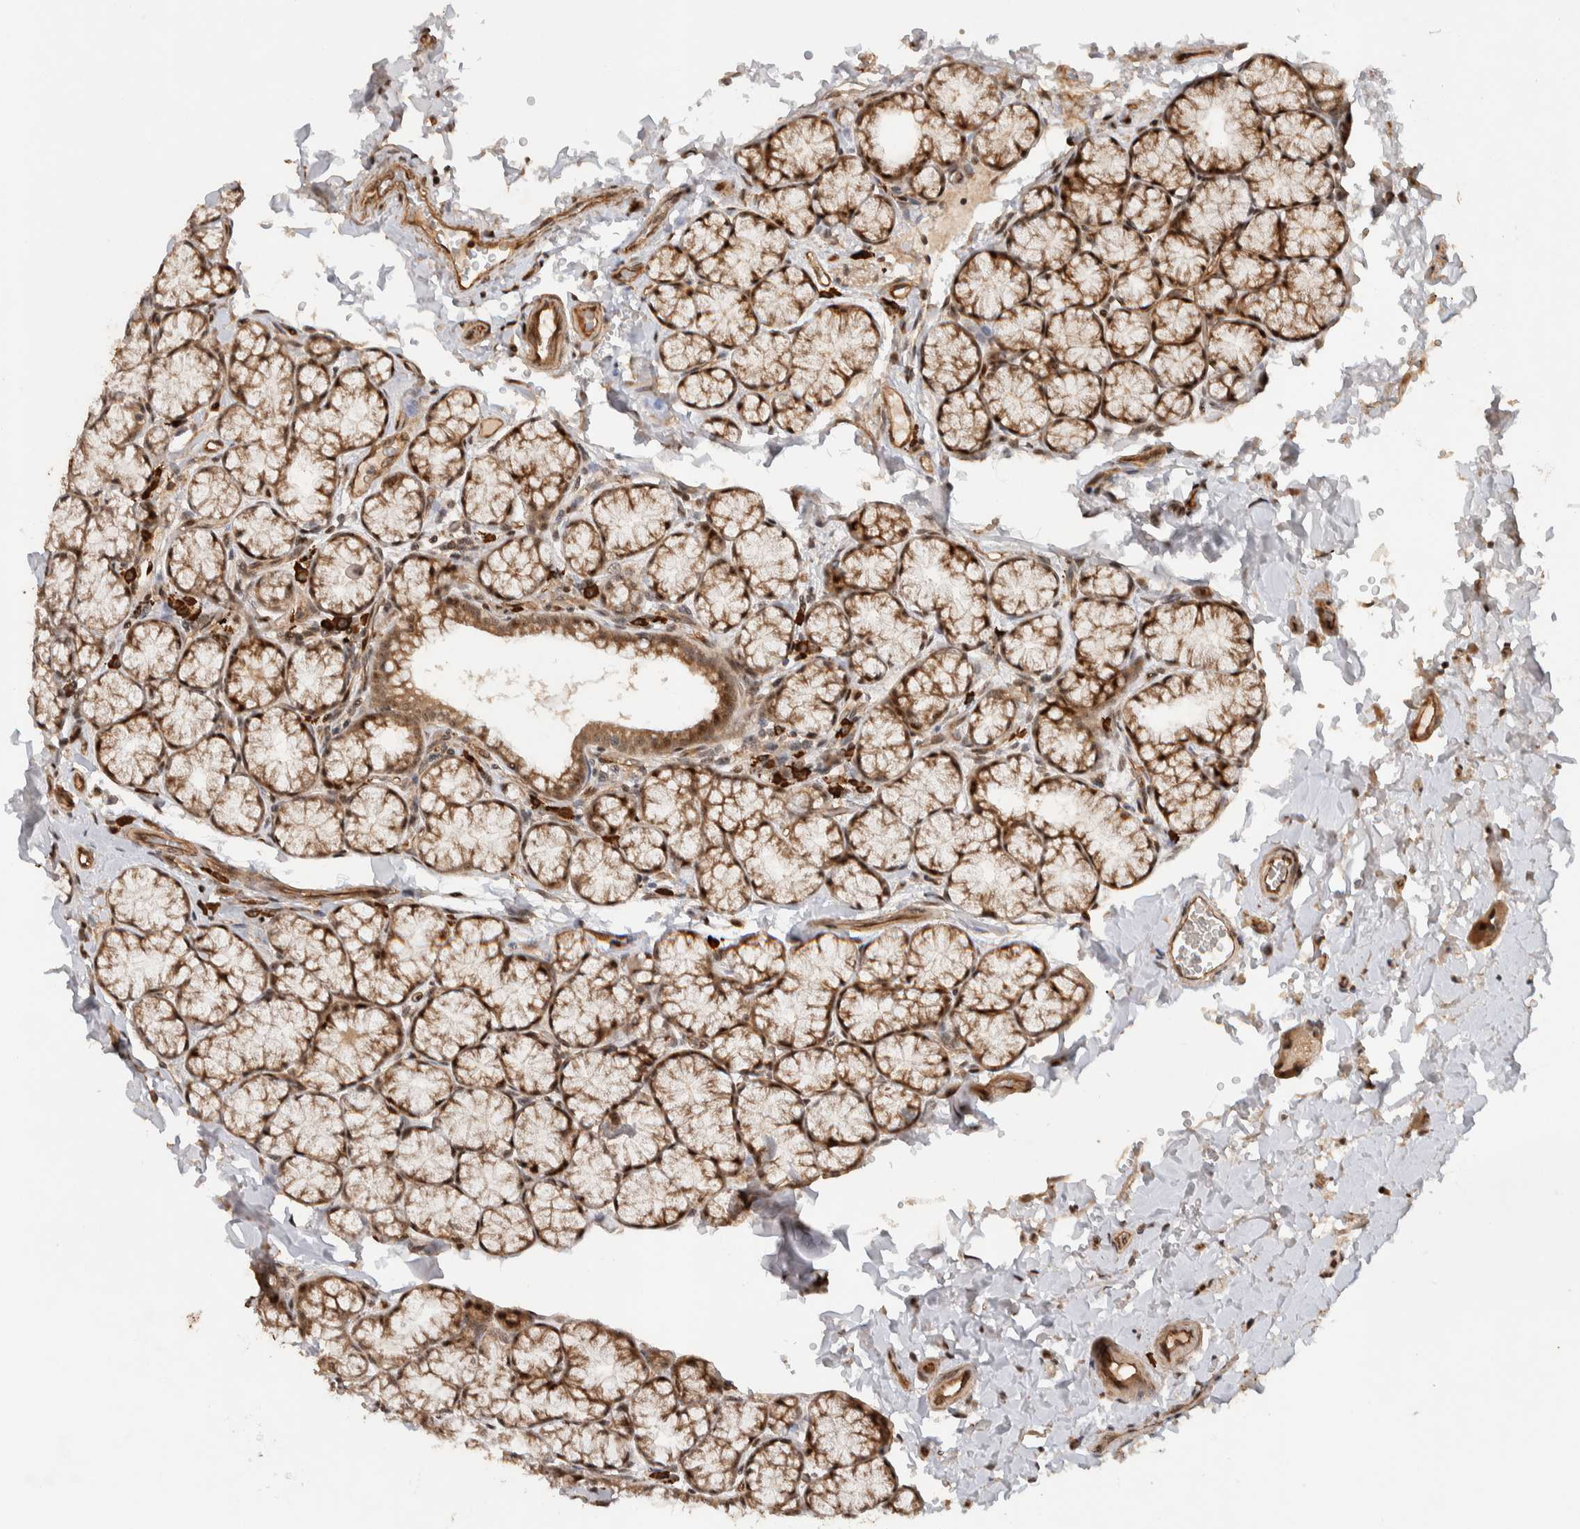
{"staining": {"intensity": "moderate", "quantity": ">75%", "location": "cytoplasmic/membranous,nuclear"}, "tissue": "duodenum", "cell_type": "Glandular cells", "image_type": "normal", "snomed": [{"axis": "morphology", "description": "Normal tissue, NOS"}, {"axis": "topography", "description": "Duodenum"}], "caption": "IHC photomicrograph of normal duodenum: duodenum stained using immunohistochemistry (IHC) exhibits medium levels of moderate protein expression localized specifically in the cytoplasmic/membranous,nuclear of glandular cells, appearing as a cytoplasmic/membranous,nuclear brown color.", "gene": "TOR1B", "patient": {"sex": "male", "age": 50}}